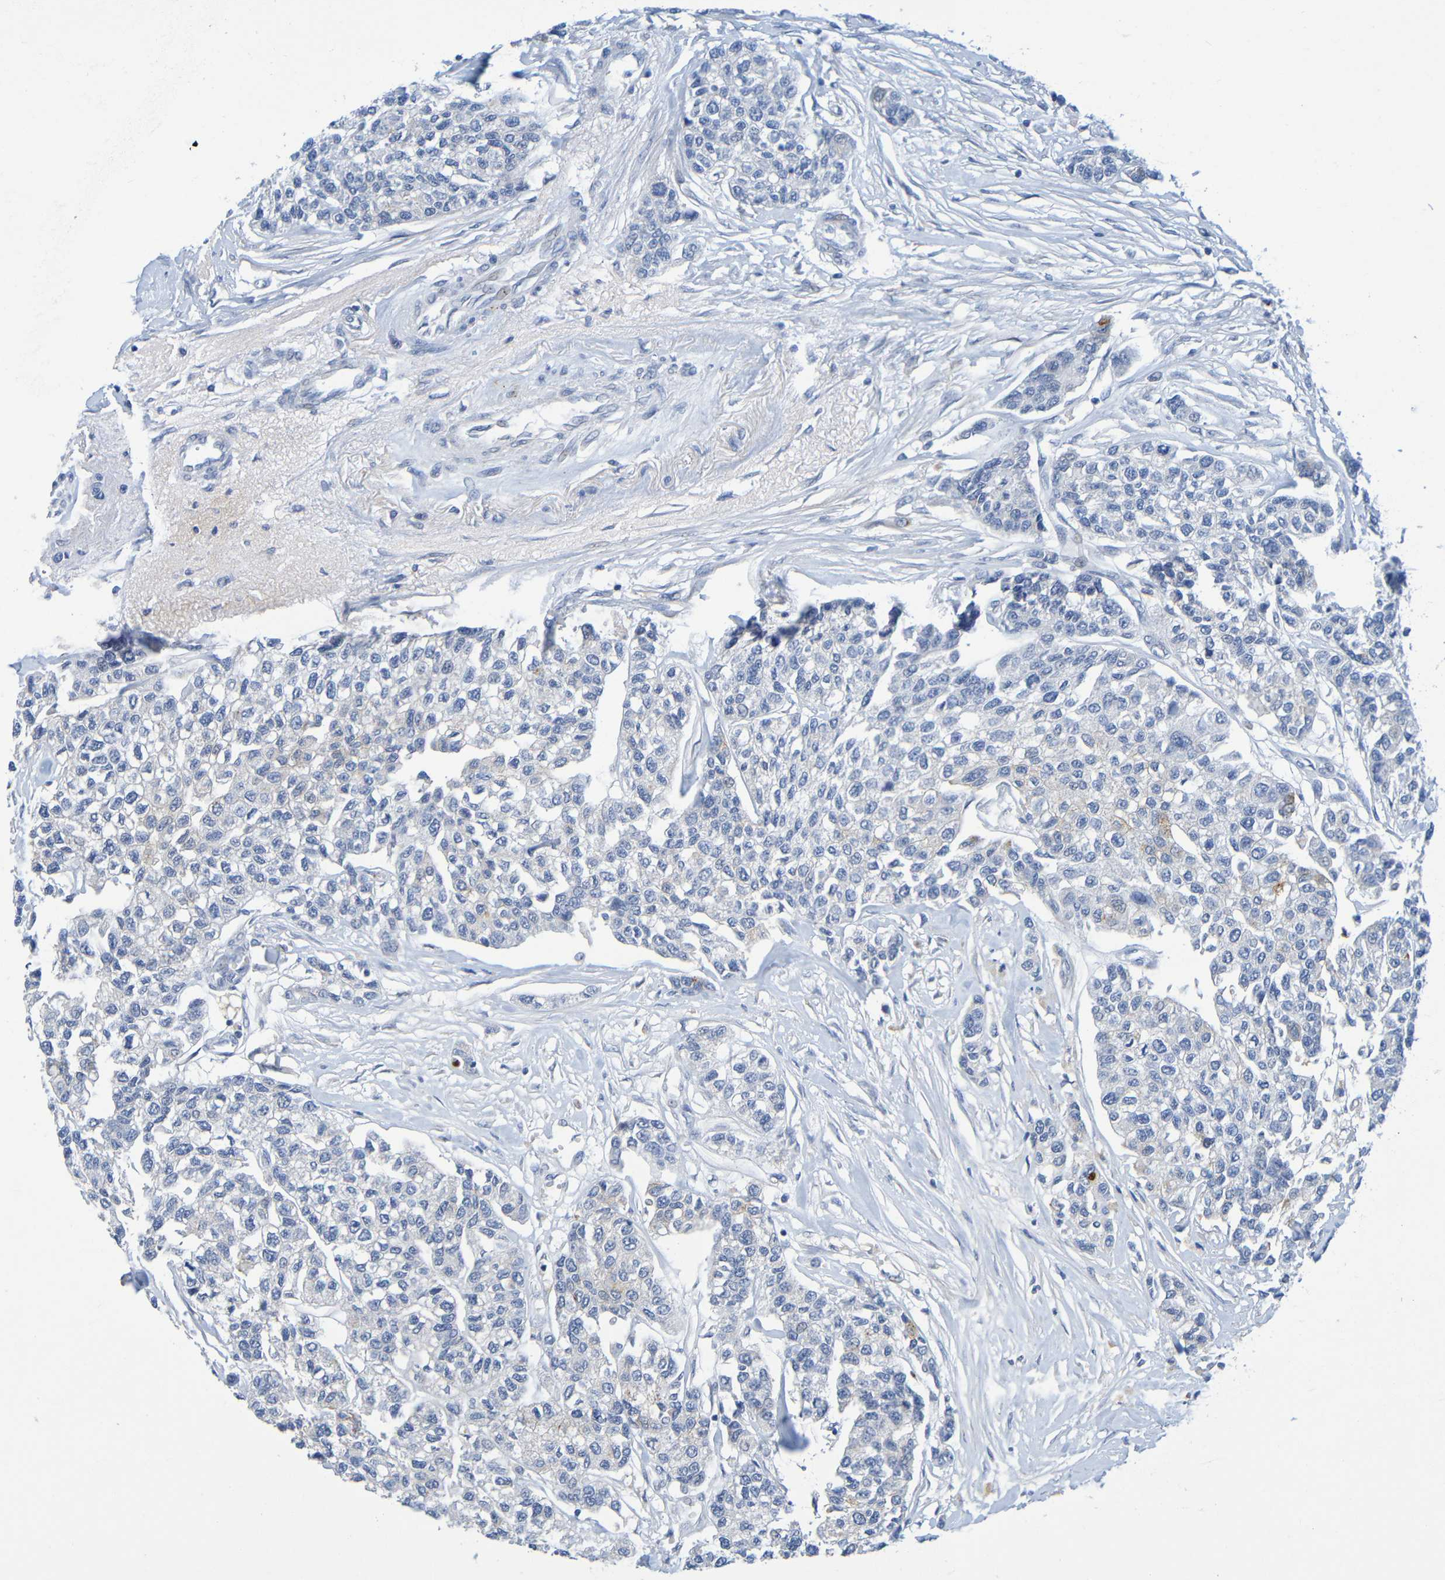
{"staining": {"intensity": "moderate", "quantity": "<25%", "location": "cytoplasmic/membranous"}, "tissue": "breast cancer", "cell_type": "Tumor cells", "image_type": "cancer", "snomed": [{"axis": "morphology", "description": "Duct carcinoma"}, {"axis": "topography", "description": "Breast"}], "caption": "Protein expression analysis of breast infiltrating ductal carcinoma displays moderate cytoplasmic/membranous expression in about <25% of tumor cells. (Stains: DAB (3,3'-diaminobenzidine) in brown, nuclei in blue, Microscopy: brightfield microscopy at high magnification).", "gene": "IL10", "patient": {"sex": "female", "age": 51}}